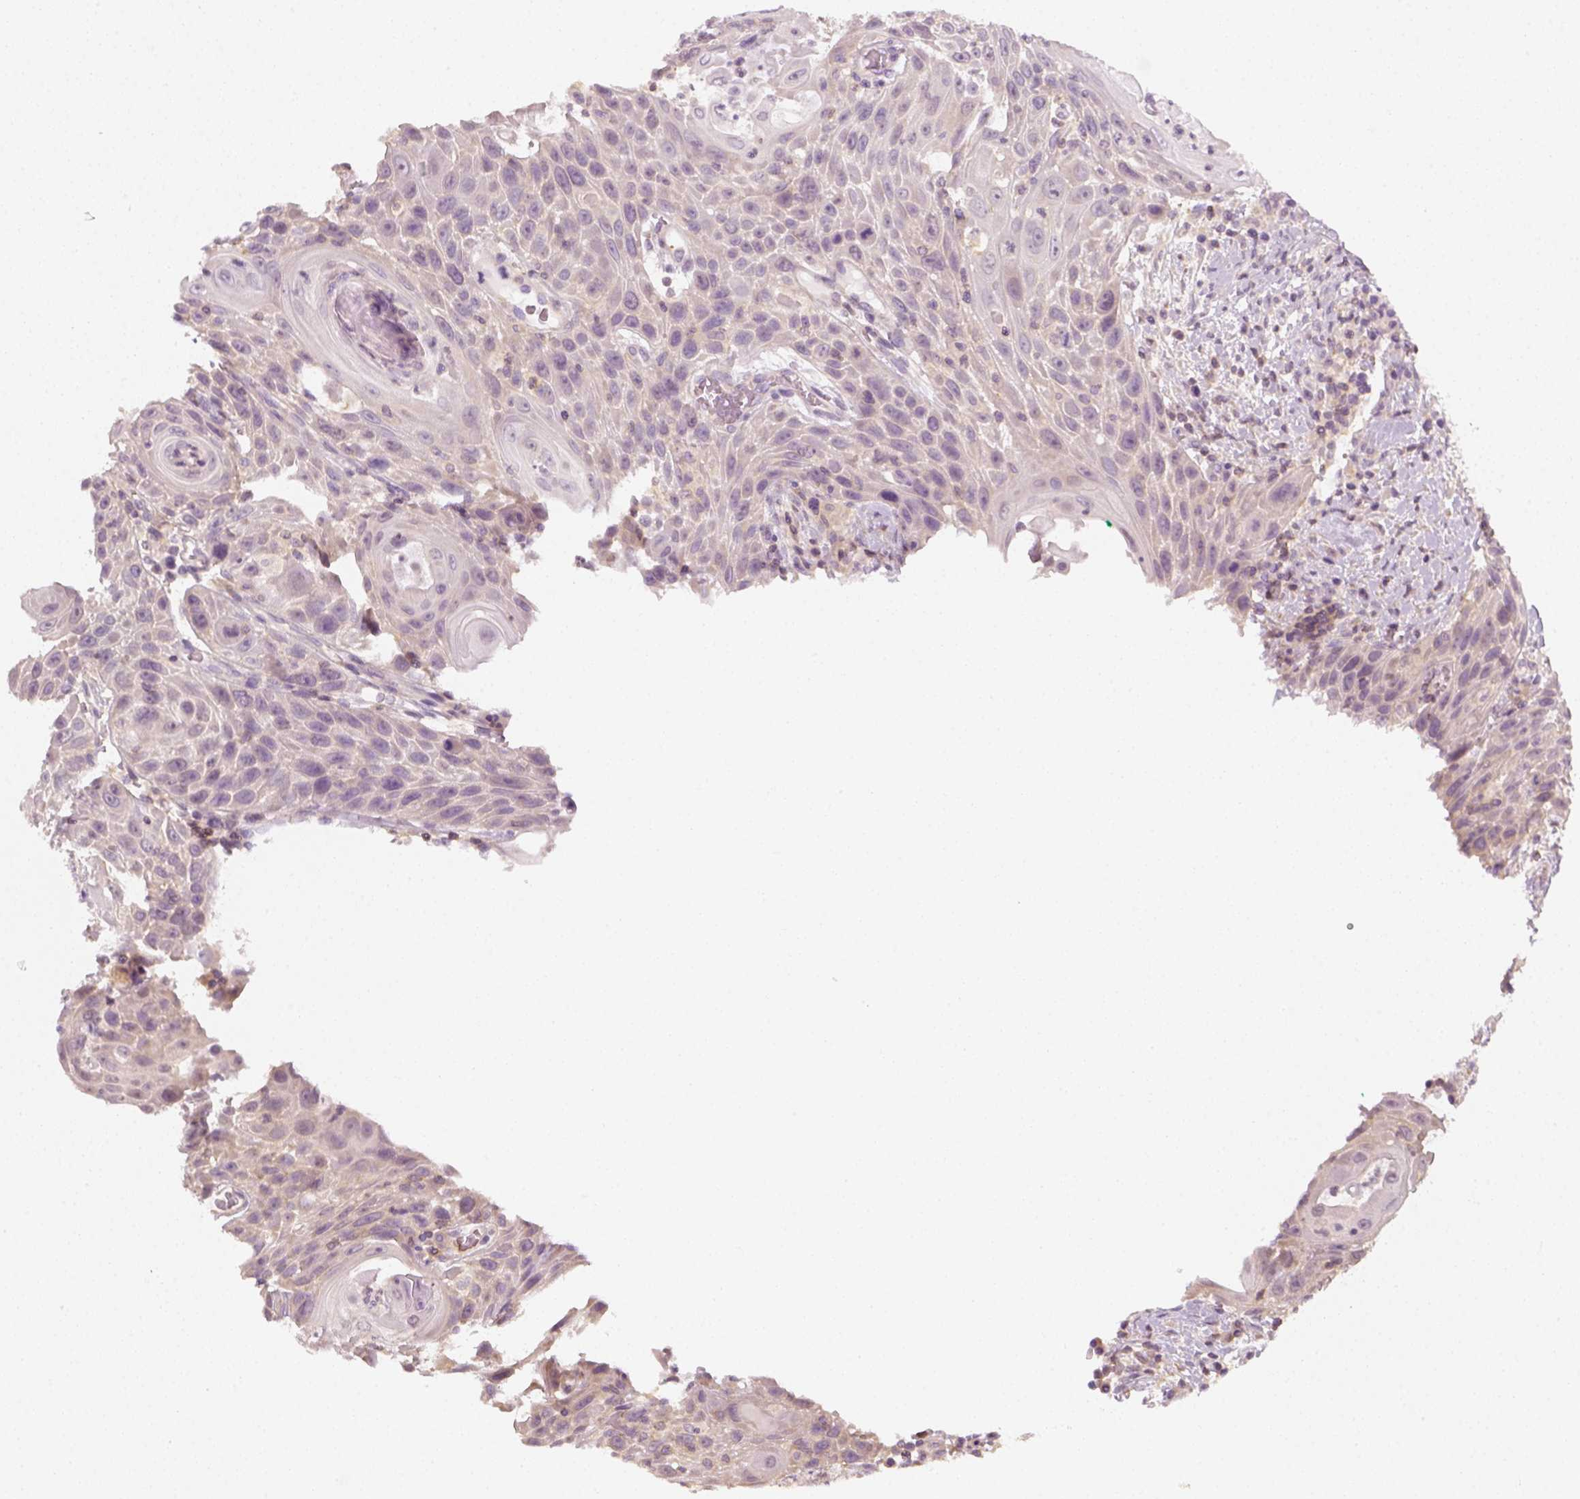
{"staining": {"intensity": "negative", "quantity": "none", "location": "none"}, "tissue": "head and neck cancer", "cell_type": "Tumor cells", "image_type": "cancer", "snomed": [{"axis": "morphology", "description": "Squamous cell carcinoma, NOS"}, {"axis": "topography", "description": "Head-Neck"}], "caption": "There is no significant positivity in tumor cells of squamous cell carcinoma (head and neck).", "gene": "EPHB1", "patient": {"sex": "male", "age": 69}}